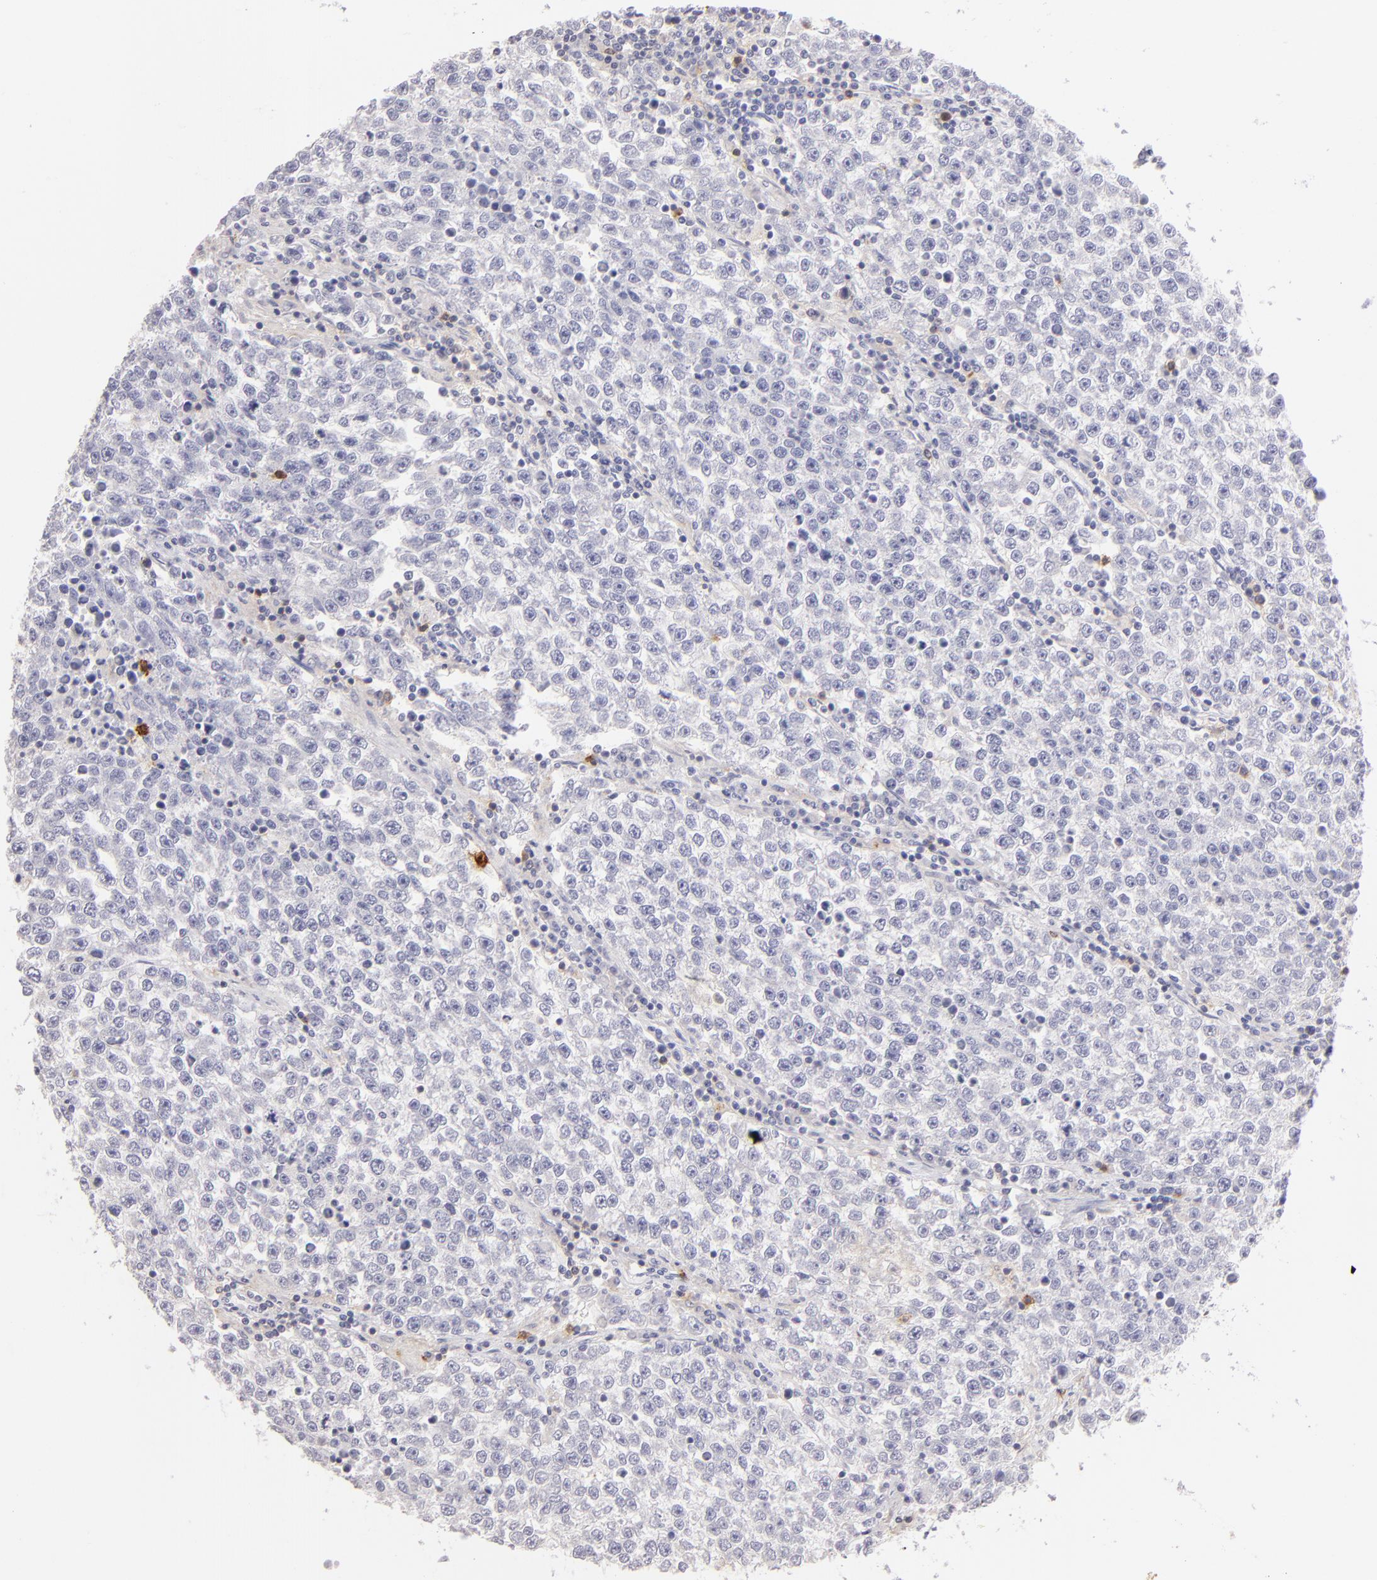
{"staining": {"intensity": "negative", "quantity": "none", "location": "none"}, "tissue": "testis cancer", "cell_type": "Tumor cells", "image_type": "cancer", "snomed": [{"axis": "morphology", "description": "Seminoma, NOS"}, {"axis": "topography", "description": "Testis"}], "caption": "Immunohistochemistry of human testis cancer shows no expression in tumor cells. (DAB immunohistochemistry, high magnification).", "gene": "IL2RA", "patient": {"sex": "male", "age": 36}}